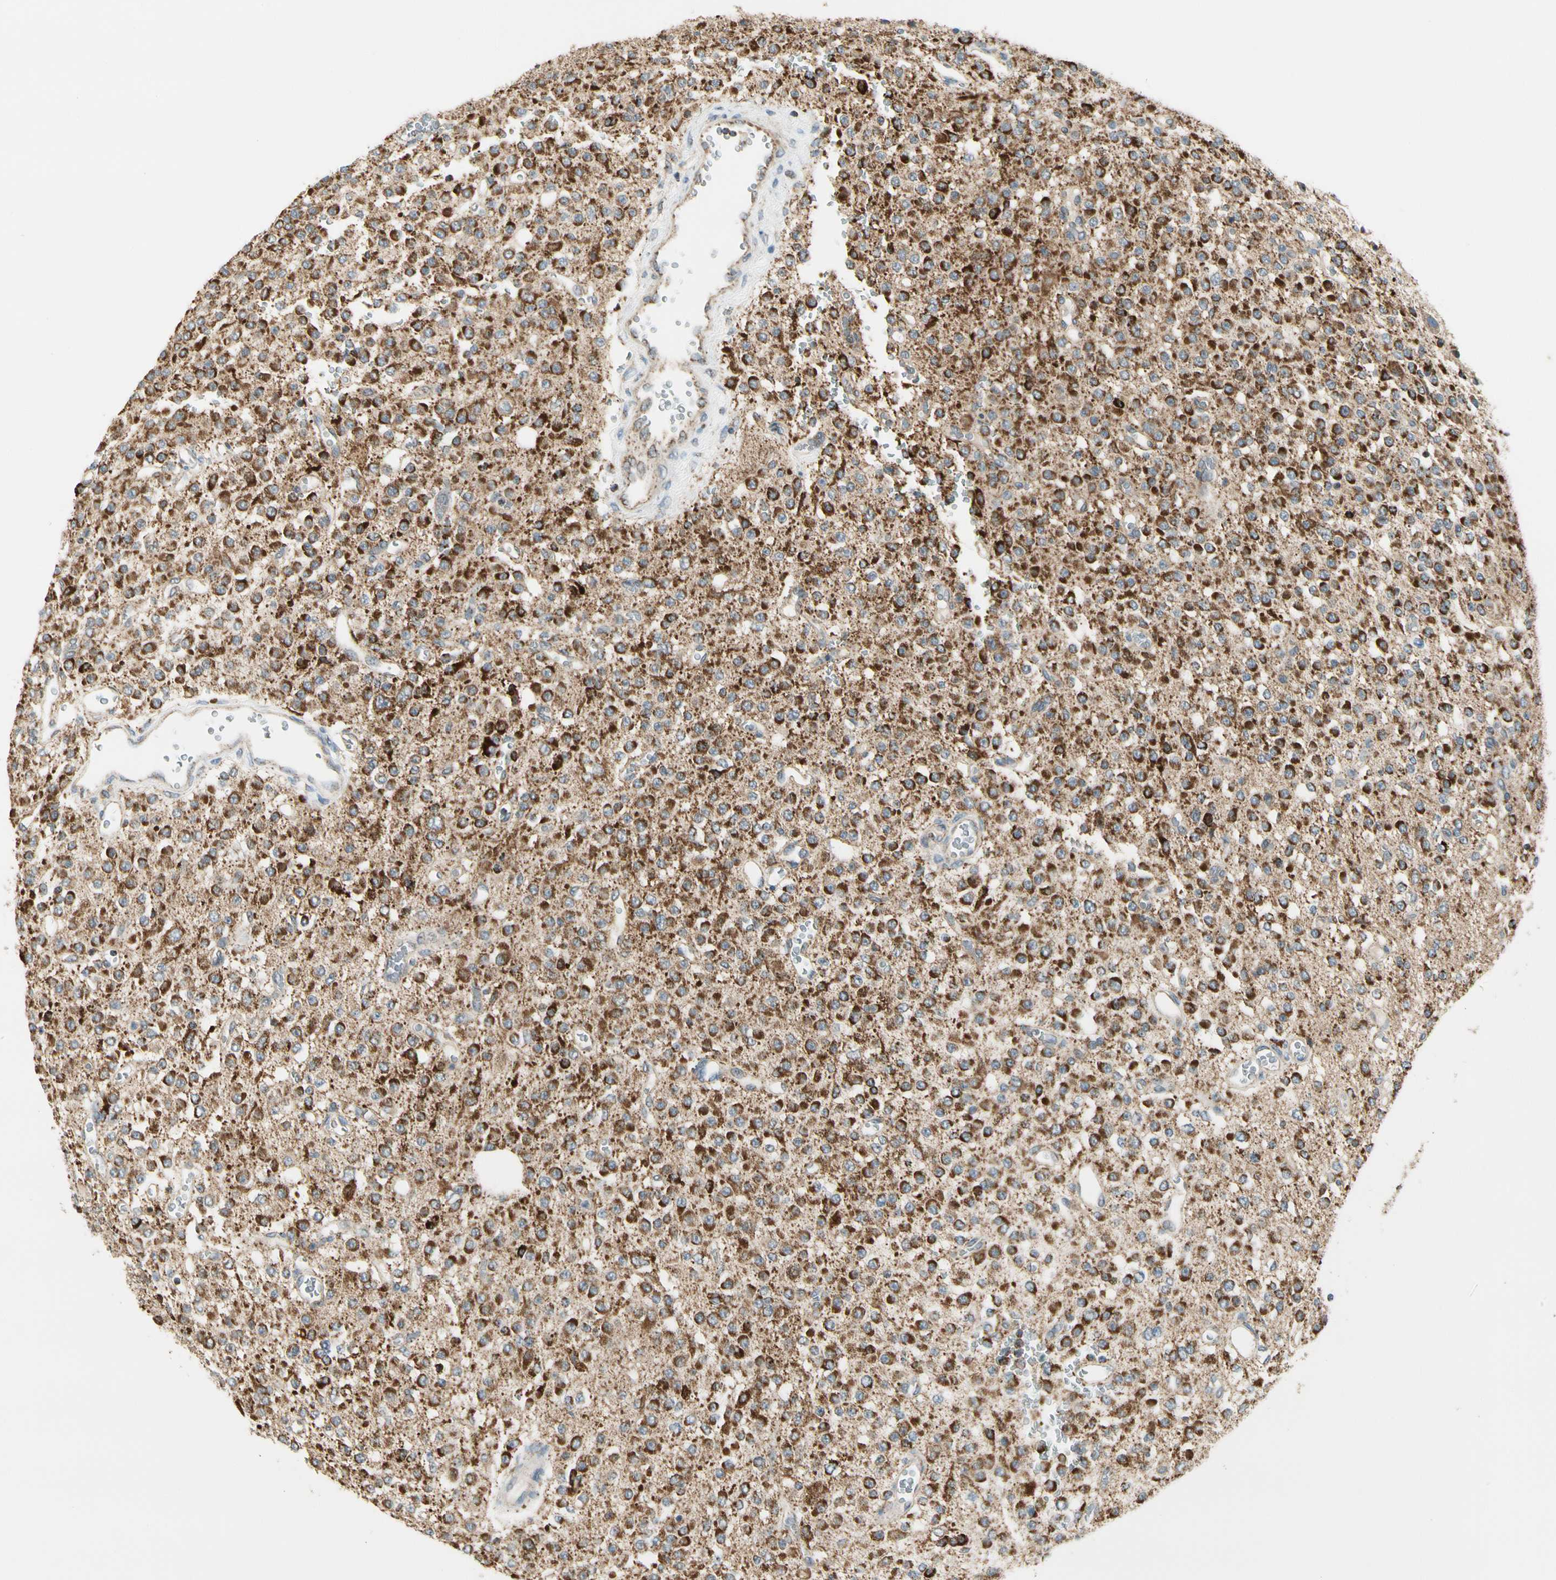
{"staining": {"intensity": "strong", "quantity": ">75%", "location": "cytoplasmic/membranous"}, "tissue": "glioma", "cell_type": "Tumor cells", "image_type": "cancer", "snomed": [{"axis": "morphology", "description": "Glioma, malignant, Low grade"}, {"axis": "topography", "description": "Brain"}], "caption": "IHC of human glioma demonstrates high levels of strong cytoplasmic/membranous expression in approximately >75% of tumor cells.", "gene": "EPHB3", "patient": {"sex": "male", "age": 38}}